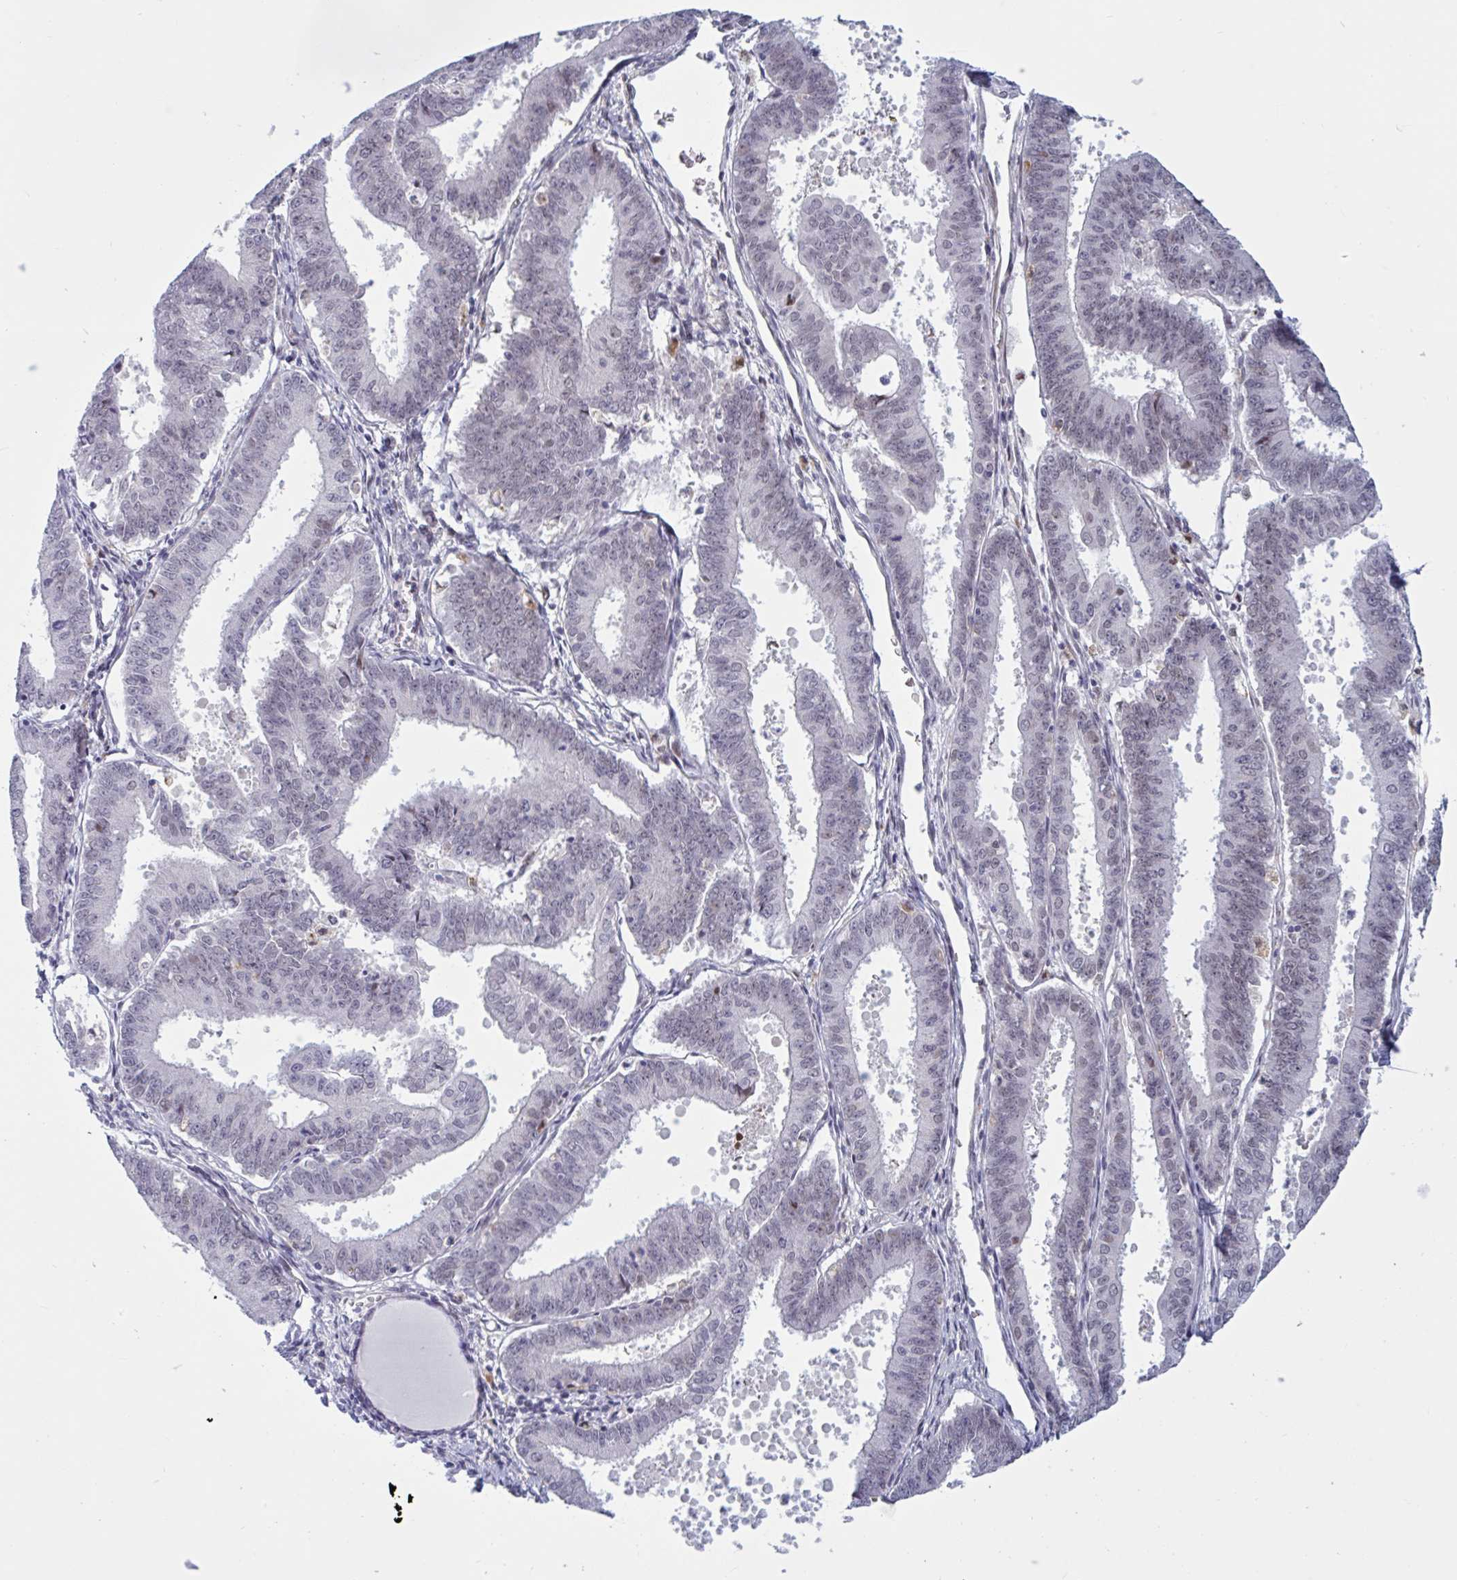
{"staining": {"intensity": "moderate", "quantity": "<25%", "location": "nuclear"}, "tissue": "endometrial cancer", "cell_type": "Tumor cells", "image_type": "cancer", "snomed": [{"axis": "morphology", "description": "Adenocarcinoma, NOS"}, {"axis": "topography", "description": "Endometrium"}], "caption": "About <25% of tumor cells in endometrial cancer (adenocarcinoma) show moderate nuclear protein expression as visualized by brown immunohistochemical staining.", "gene": "TCEAL8", "patient": {"sex": "female", "age": 73}}